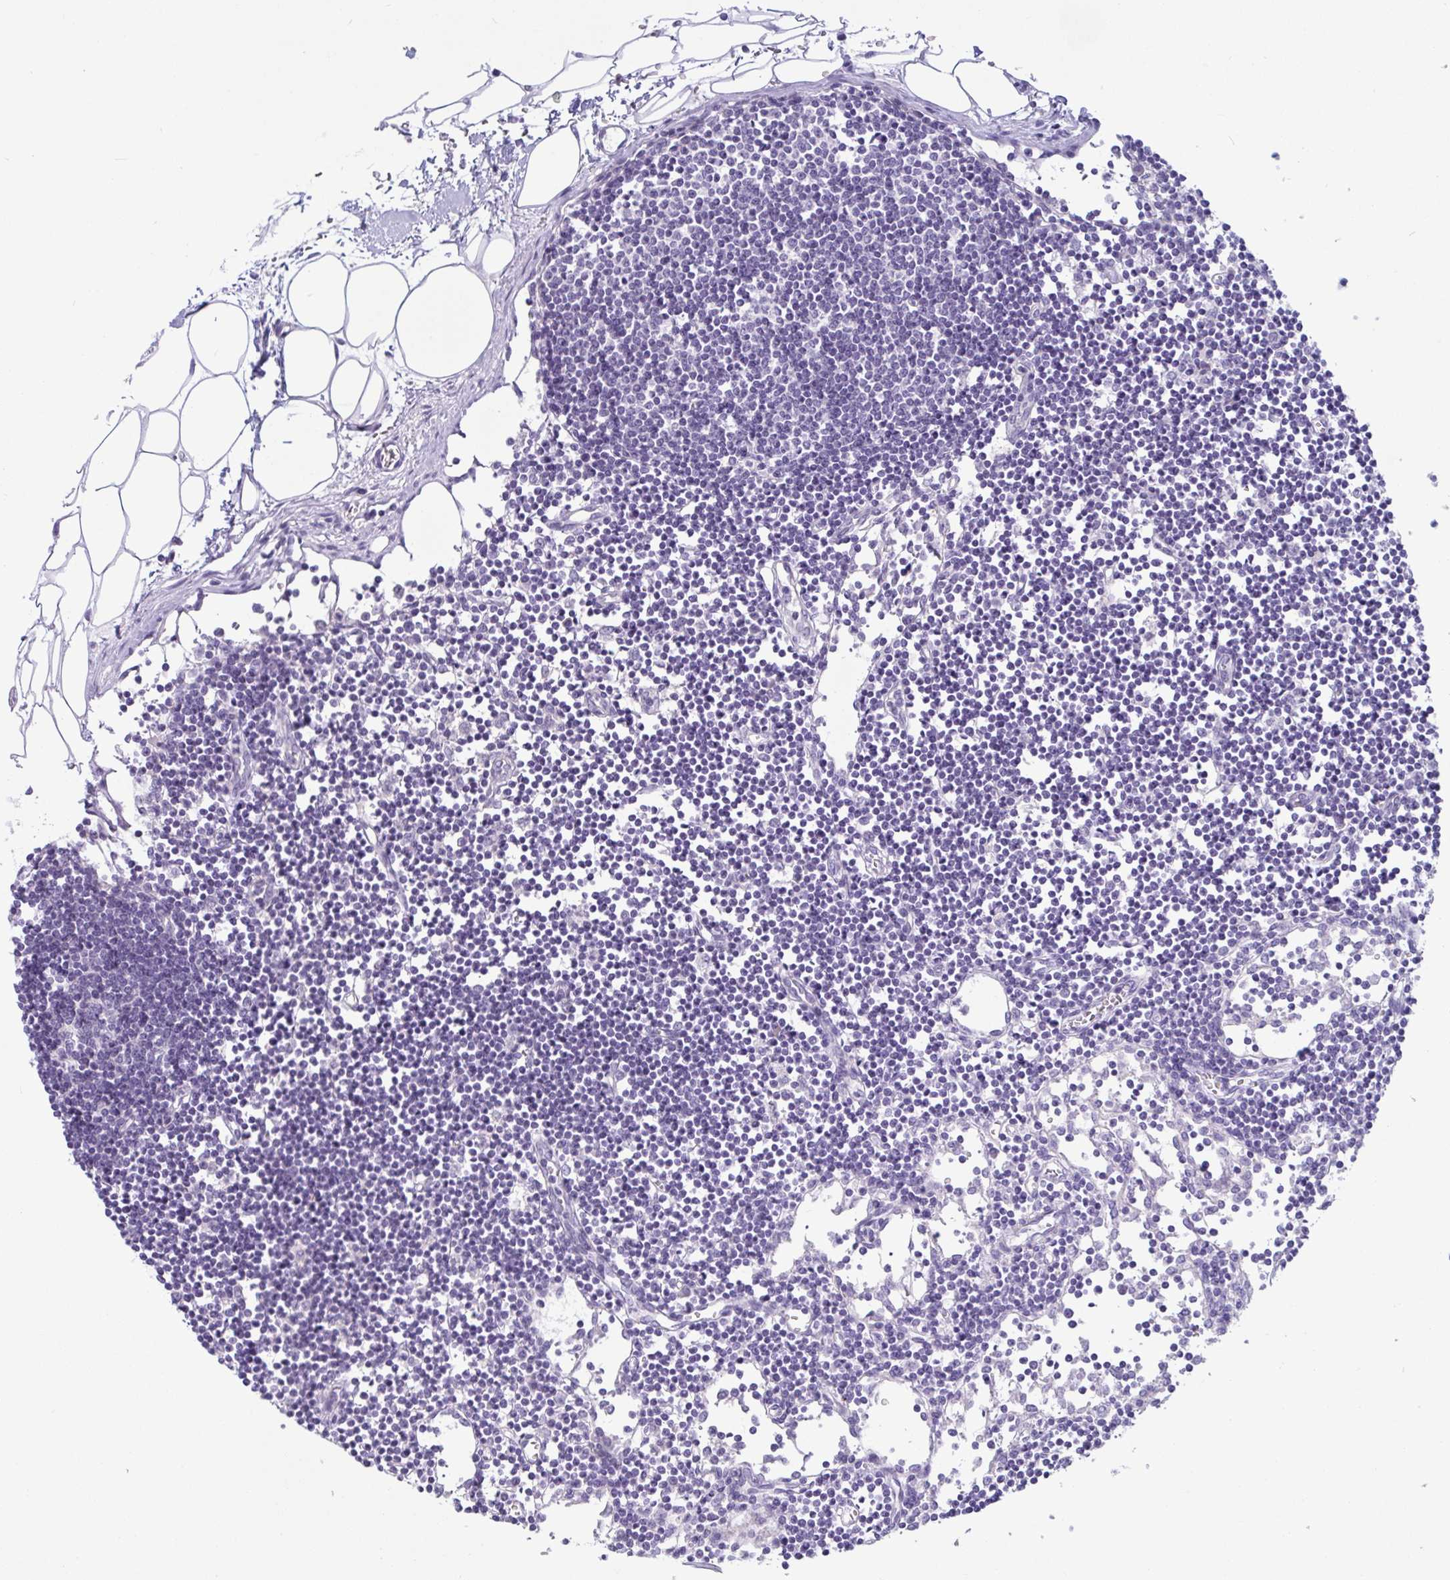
{"staining": {"intensity": "negative", "quantity": "none", "location": "none"}, "tissue": "lymph node", "cell_type": "Germinal center cells", "image_type": "normal", "snomed": [{"axis": "morphology", "description": "Normal tissue, NOS"}, {"axis": "topography", "description": "Lymph node"}], "caption": "Immunohistochemistry (IHC) photomicrograph of benign human lymph node stained for a protein (brown), which demonstrates no expression in germinal center cells.", "gene": "TNNI2", "patient": {"sex": "female", "age": 65}}